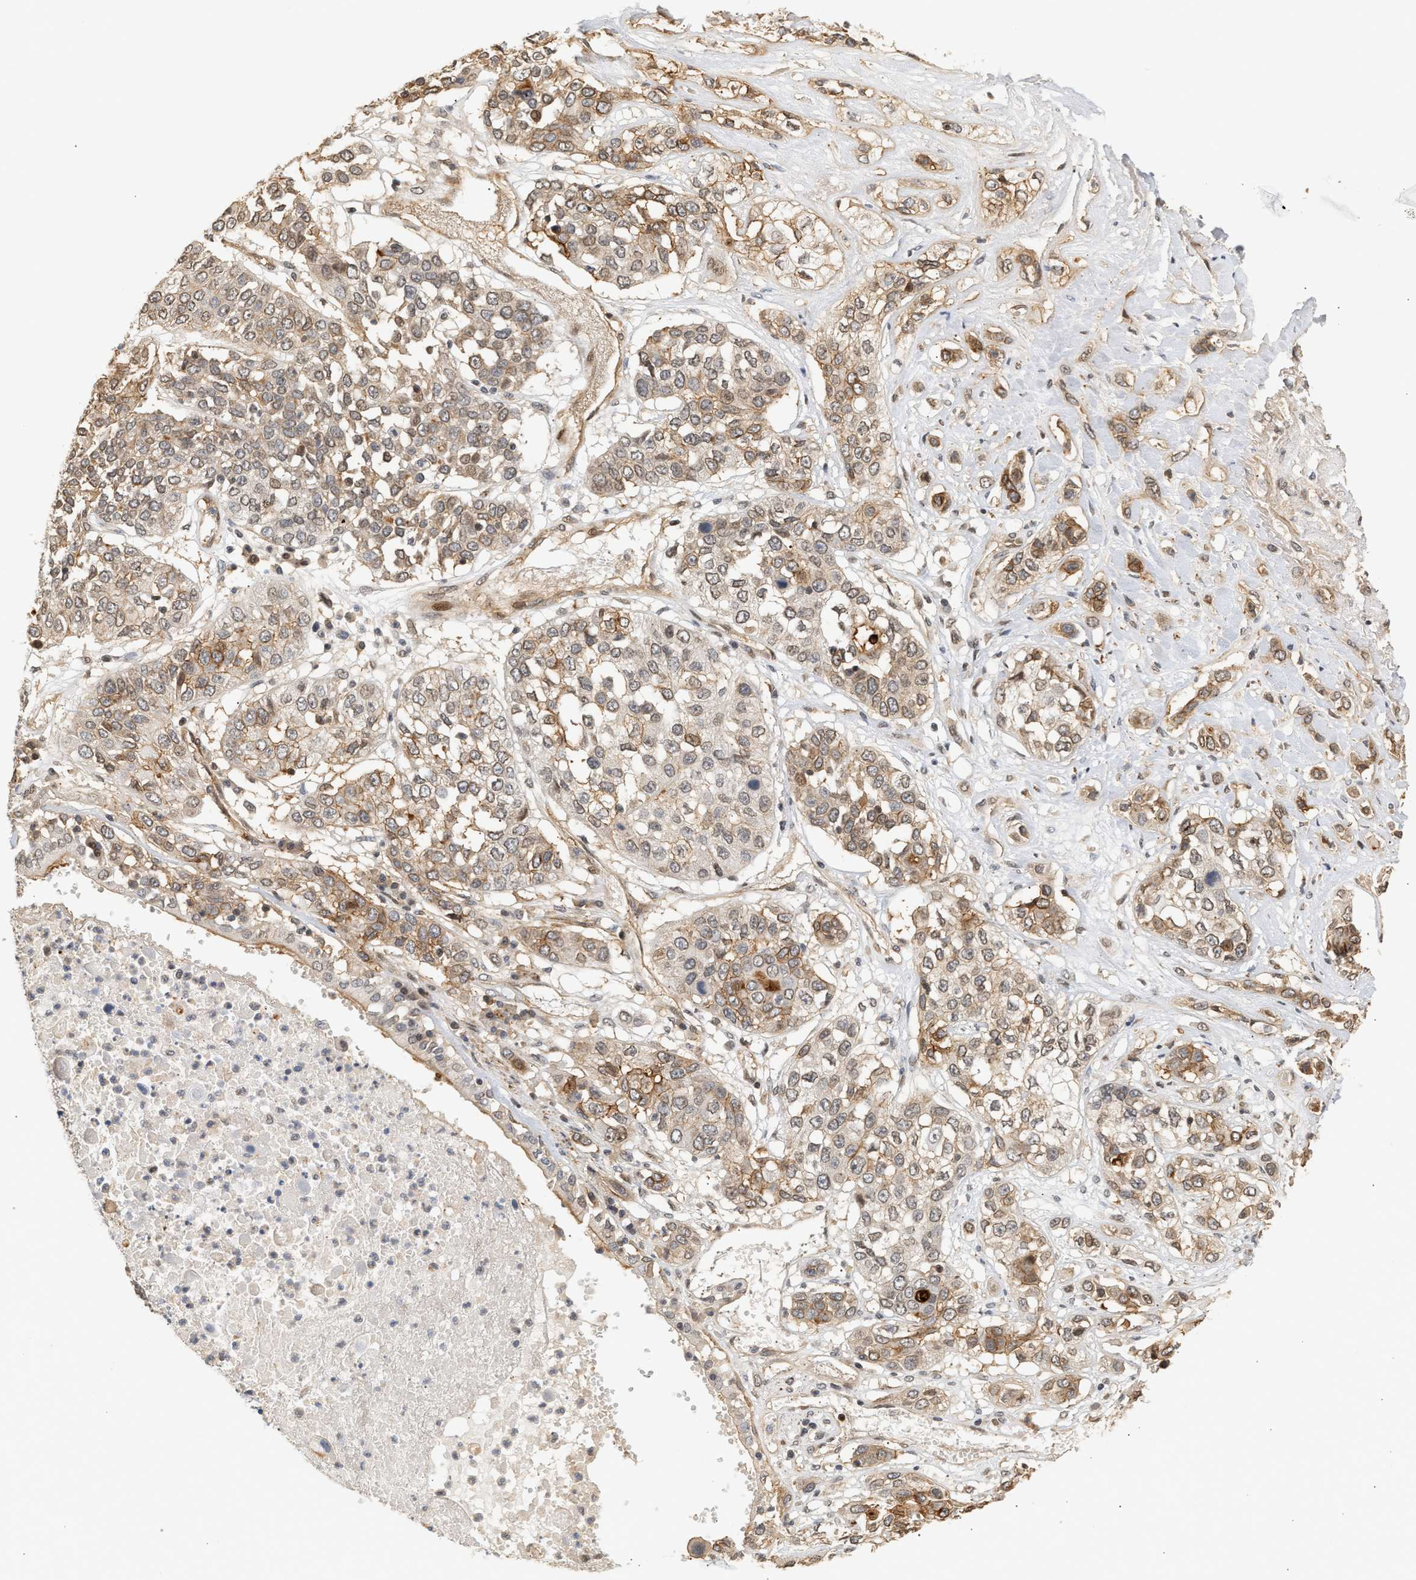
{"staining": {"intensity": "moderate", "quantity": "25%-75%", "location": "cytoplasmic/membranous"}, "tissue": "lung cancer", "cell_type": "Tumor cells", "image_type": "cancer", "snomed": [{"axis": "morphology", "description": "Squamous cell carcinoma, NOS"}, {"axis": "topography", "description": "Lung"}], "caption": "Immunohistochemistry image of human lung cancer (squamous cell carcinoma) stained for a protein (brown), which displays medium levels of moderate cytoplasmic/membranous staining in about 25%-75% of tumor cells.", "gene": "PLXND1", "patient": {"sex": "male", "age": 71}}